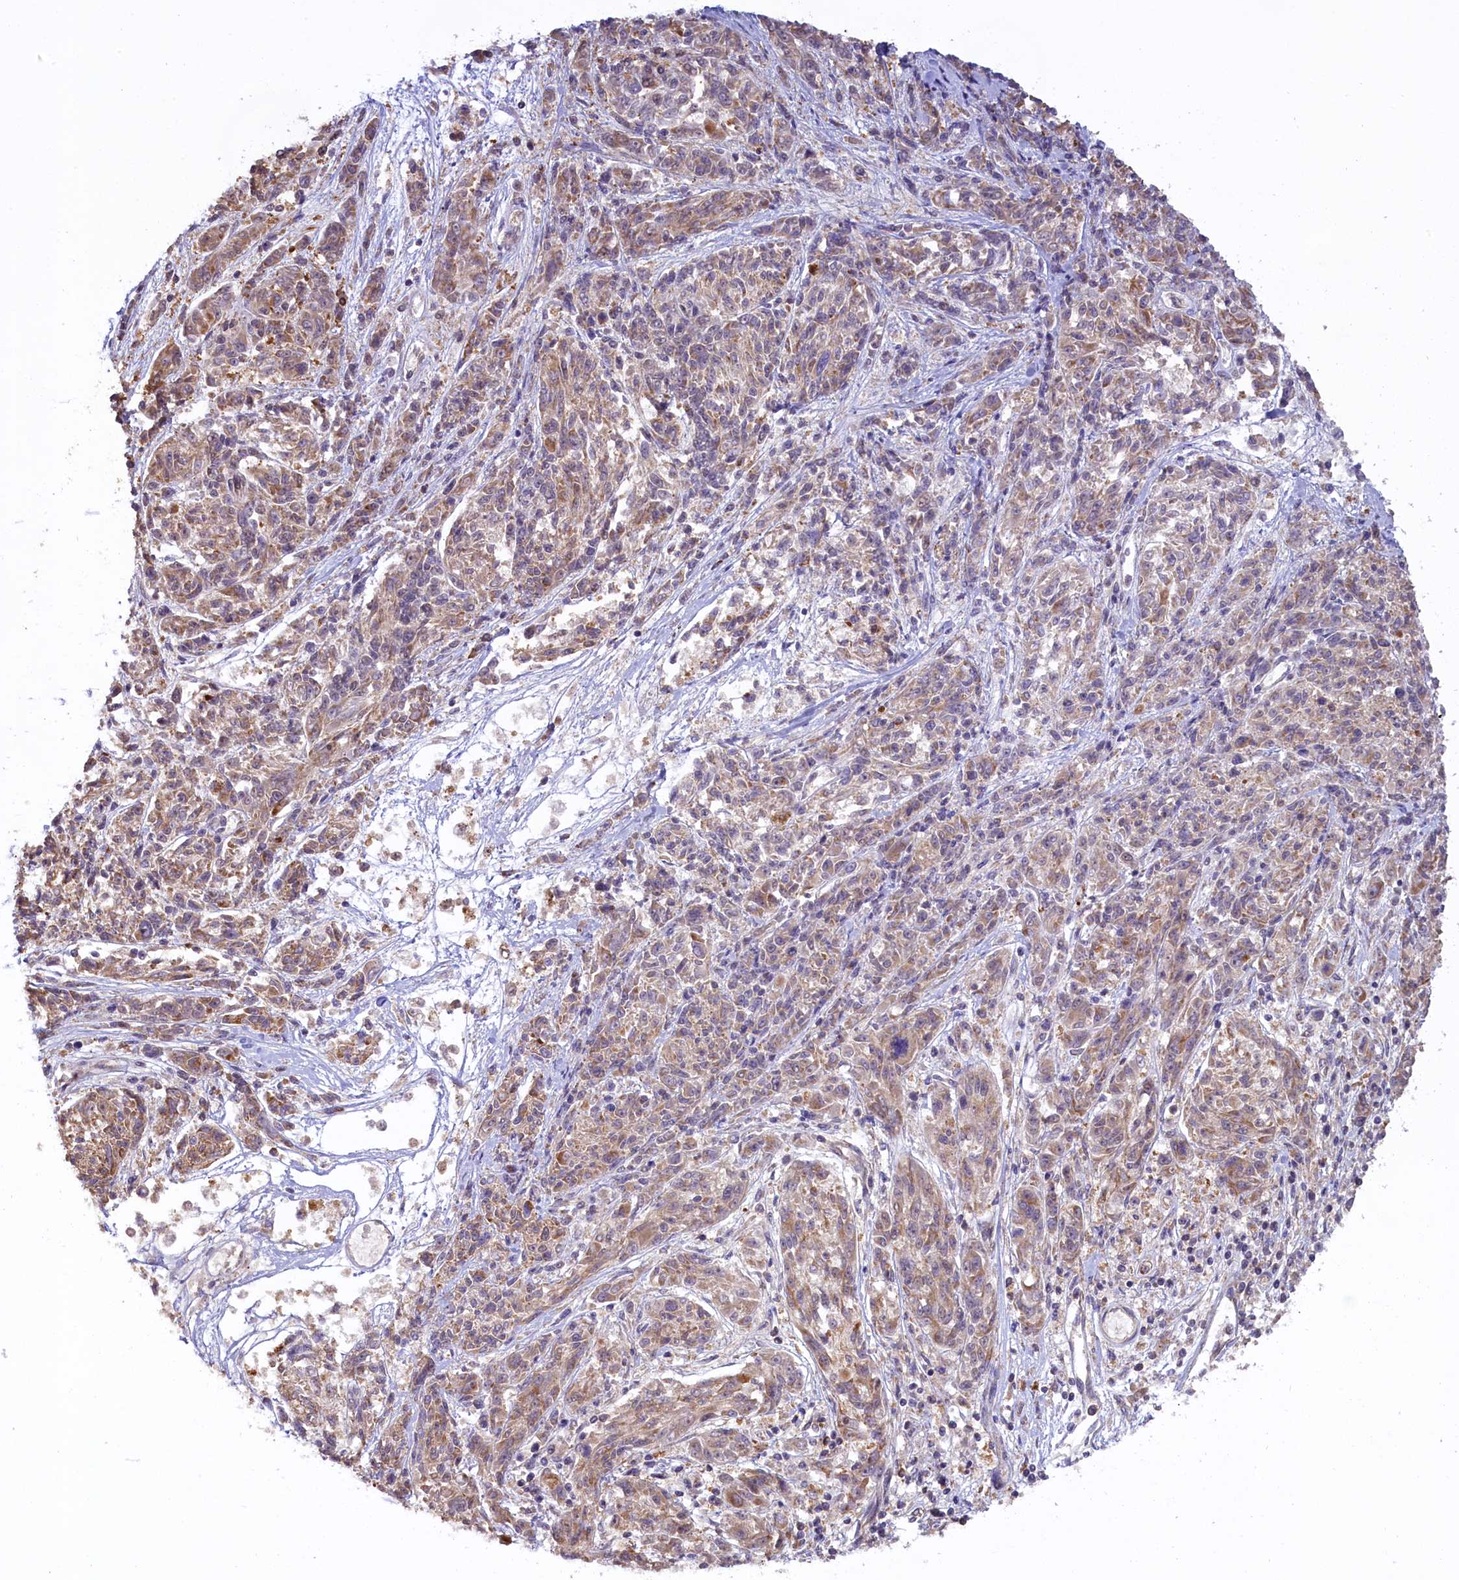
{"staining": {"intensity": "weak", "quantity": "25%-75%", "location": "cytoplasmic/membranous"}, "tissue": "melanoma", "cell_type": "Tumor cells", "image_type": "cancer", "snomed": [{"axis": "morphology", "description": "Malignant melanoma, NOS"}, {"axis": "topography", "description": "Skin"}], "caption": "A brown stain shows weak cytoplasmic/membranous expression of a protein in human melanoma tumor cells.", "gene": "CARD8", "patient": {"sex": "male", "age": 53}}